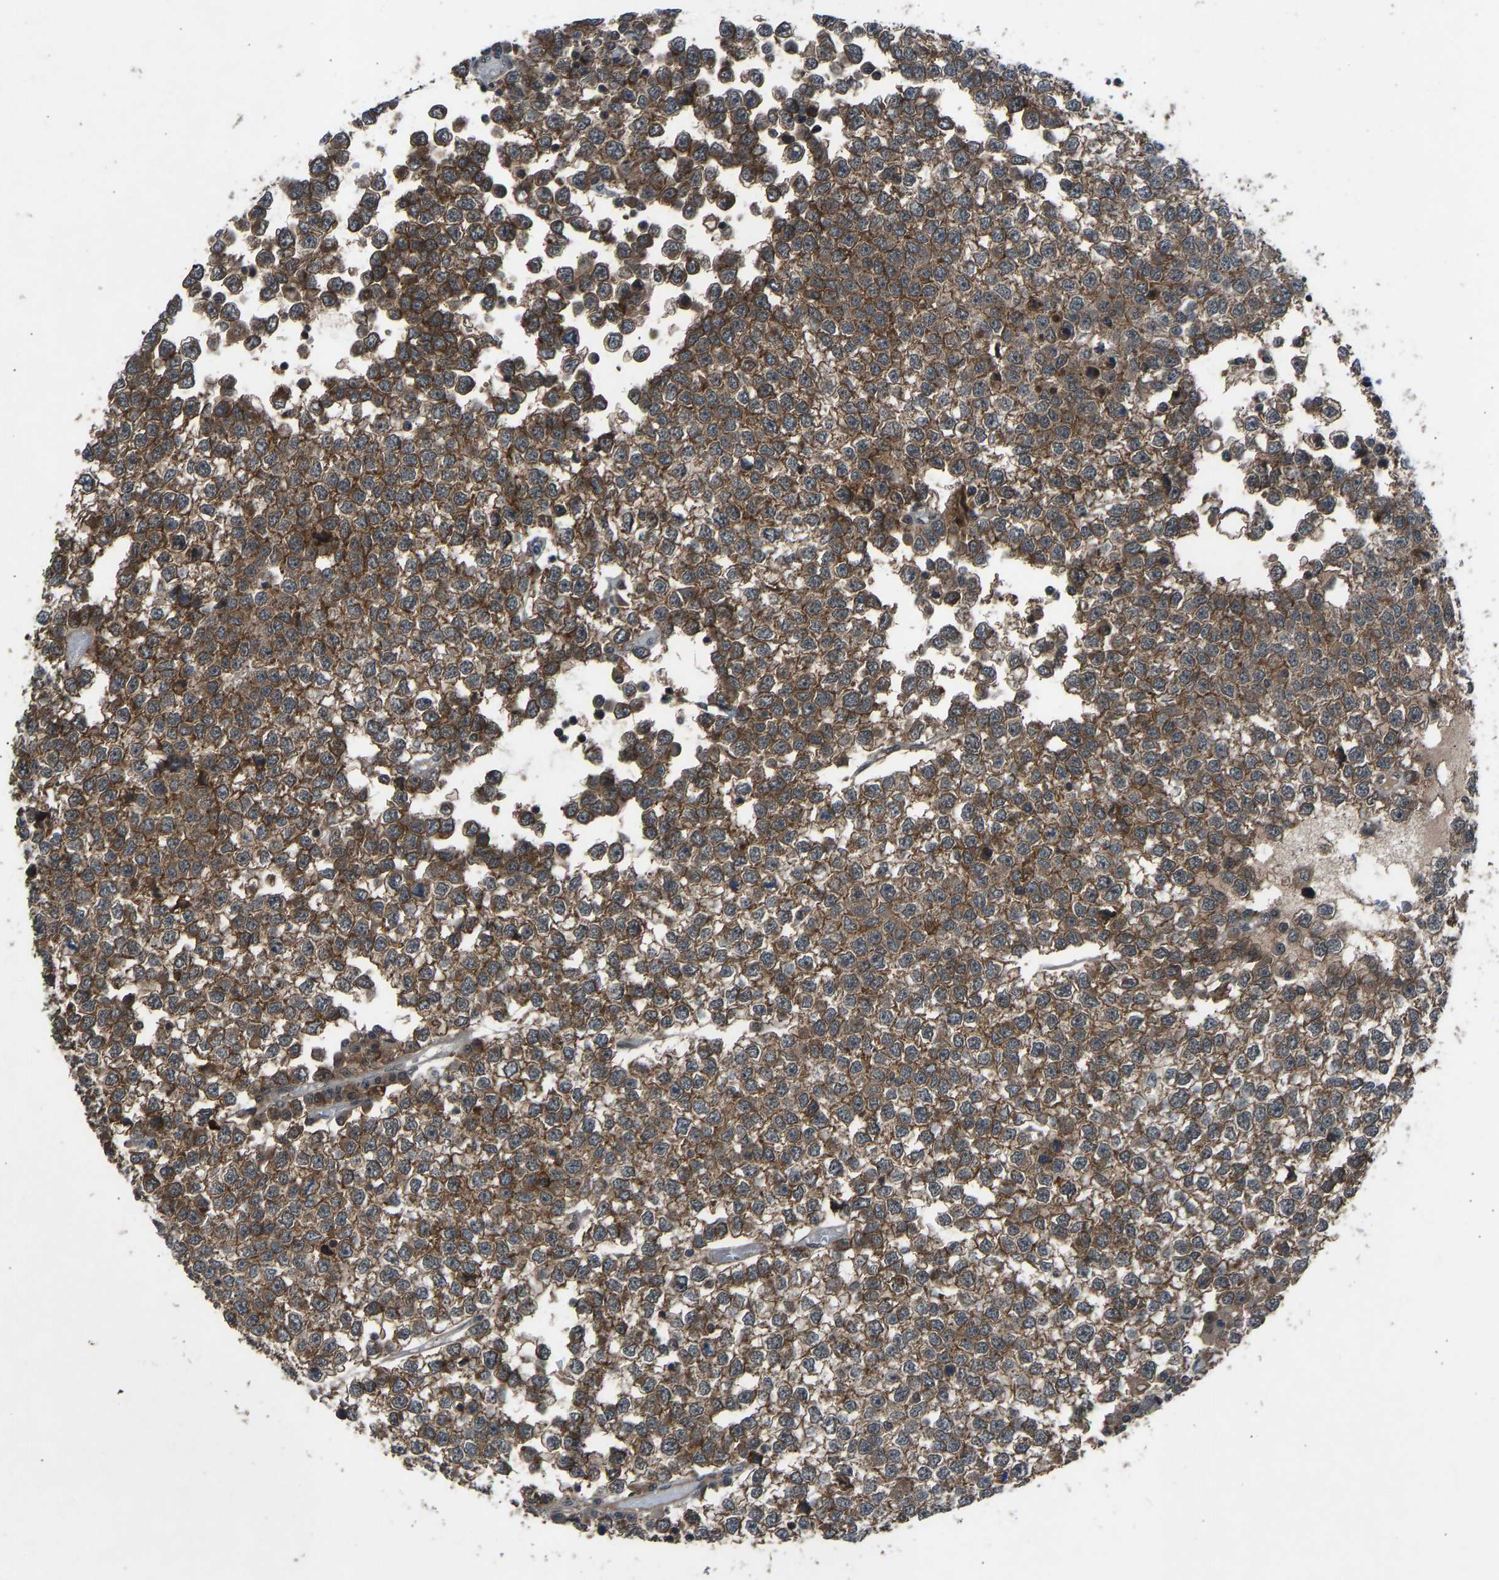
{"staining": {"intensity": "moderate", "quantity": ">75%", "location": "cytoplasmic/membranous"}, "tissue": "testis cancer", "cell_type": "Tumor cells", "image_type": "cancer", "snomed": [{"axis": "morphology", "description": "Seminoma, NOS"}, {"axis": "topography", "description": "Testis"}], "caption": "A photomicrograph of testis cancer stained for a protein exhibits moderate cytoplasmic/membranous brown staining in tumor cells.", "gene": "SLC43A1", "patient": {"sex": "male", "age": 65}}